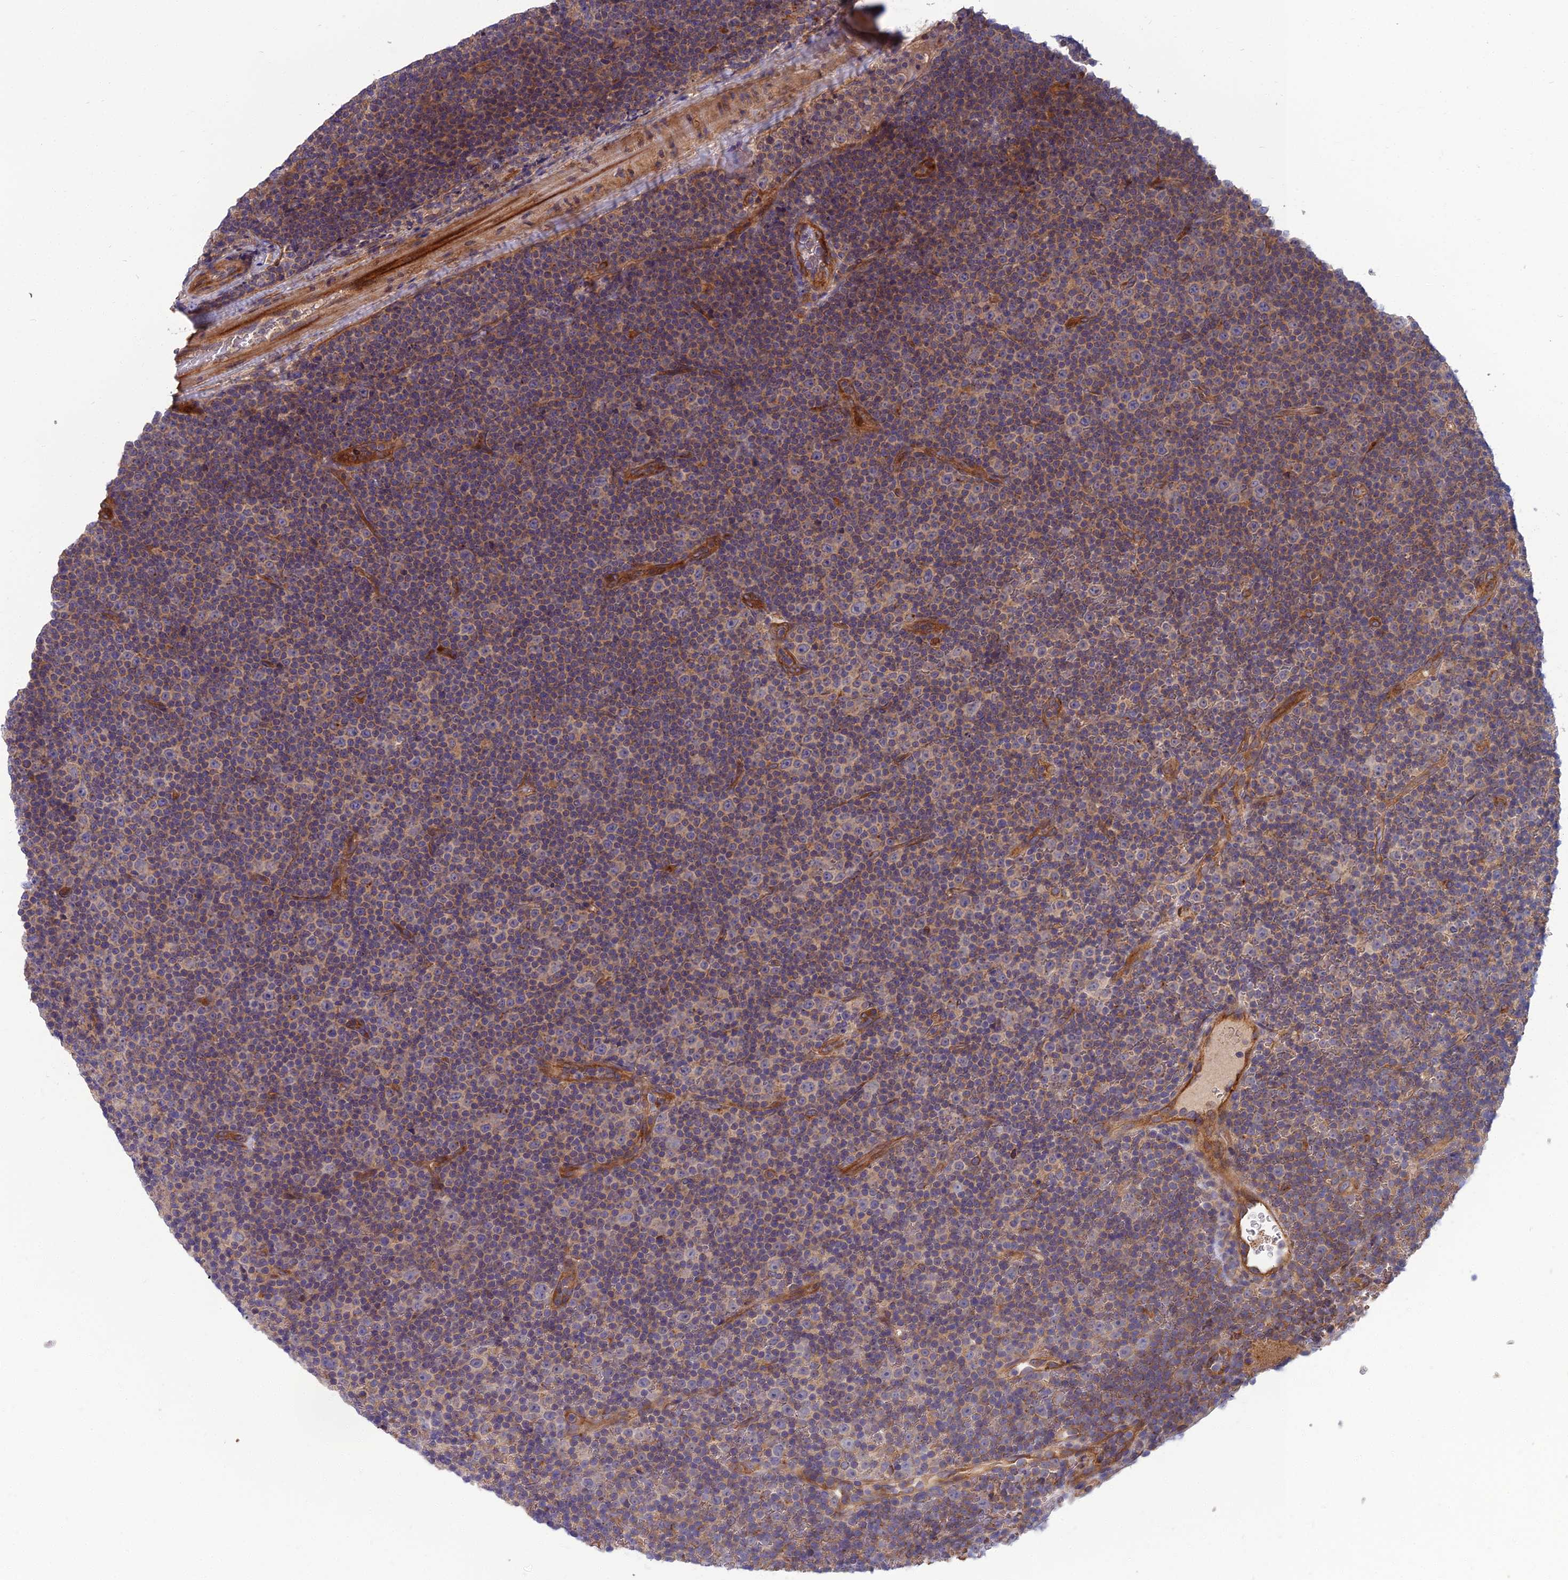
{"staining": {"intensity": "moderate", "quantity": "<25%", "location": "cytoplasmic/membranous"}, "tissue": "lymphoma", "cell_type": "Tumor cells", "image_type": "cancer", "snomed": [{"axis": "morphology", "description": "Malignant lymphoma, non-Hodgkin's type, Low grade"}, {"axis": "topography", "description": "Lymph node"}], "caption": "Lymphoma was stained to show a protein in brown. There is low levels of moderate cytoplasmic/membranous positivity in approximately <25% of tumor cells.", "gene": "WDR24", "patient": {"sex": "female", "age": 67}}